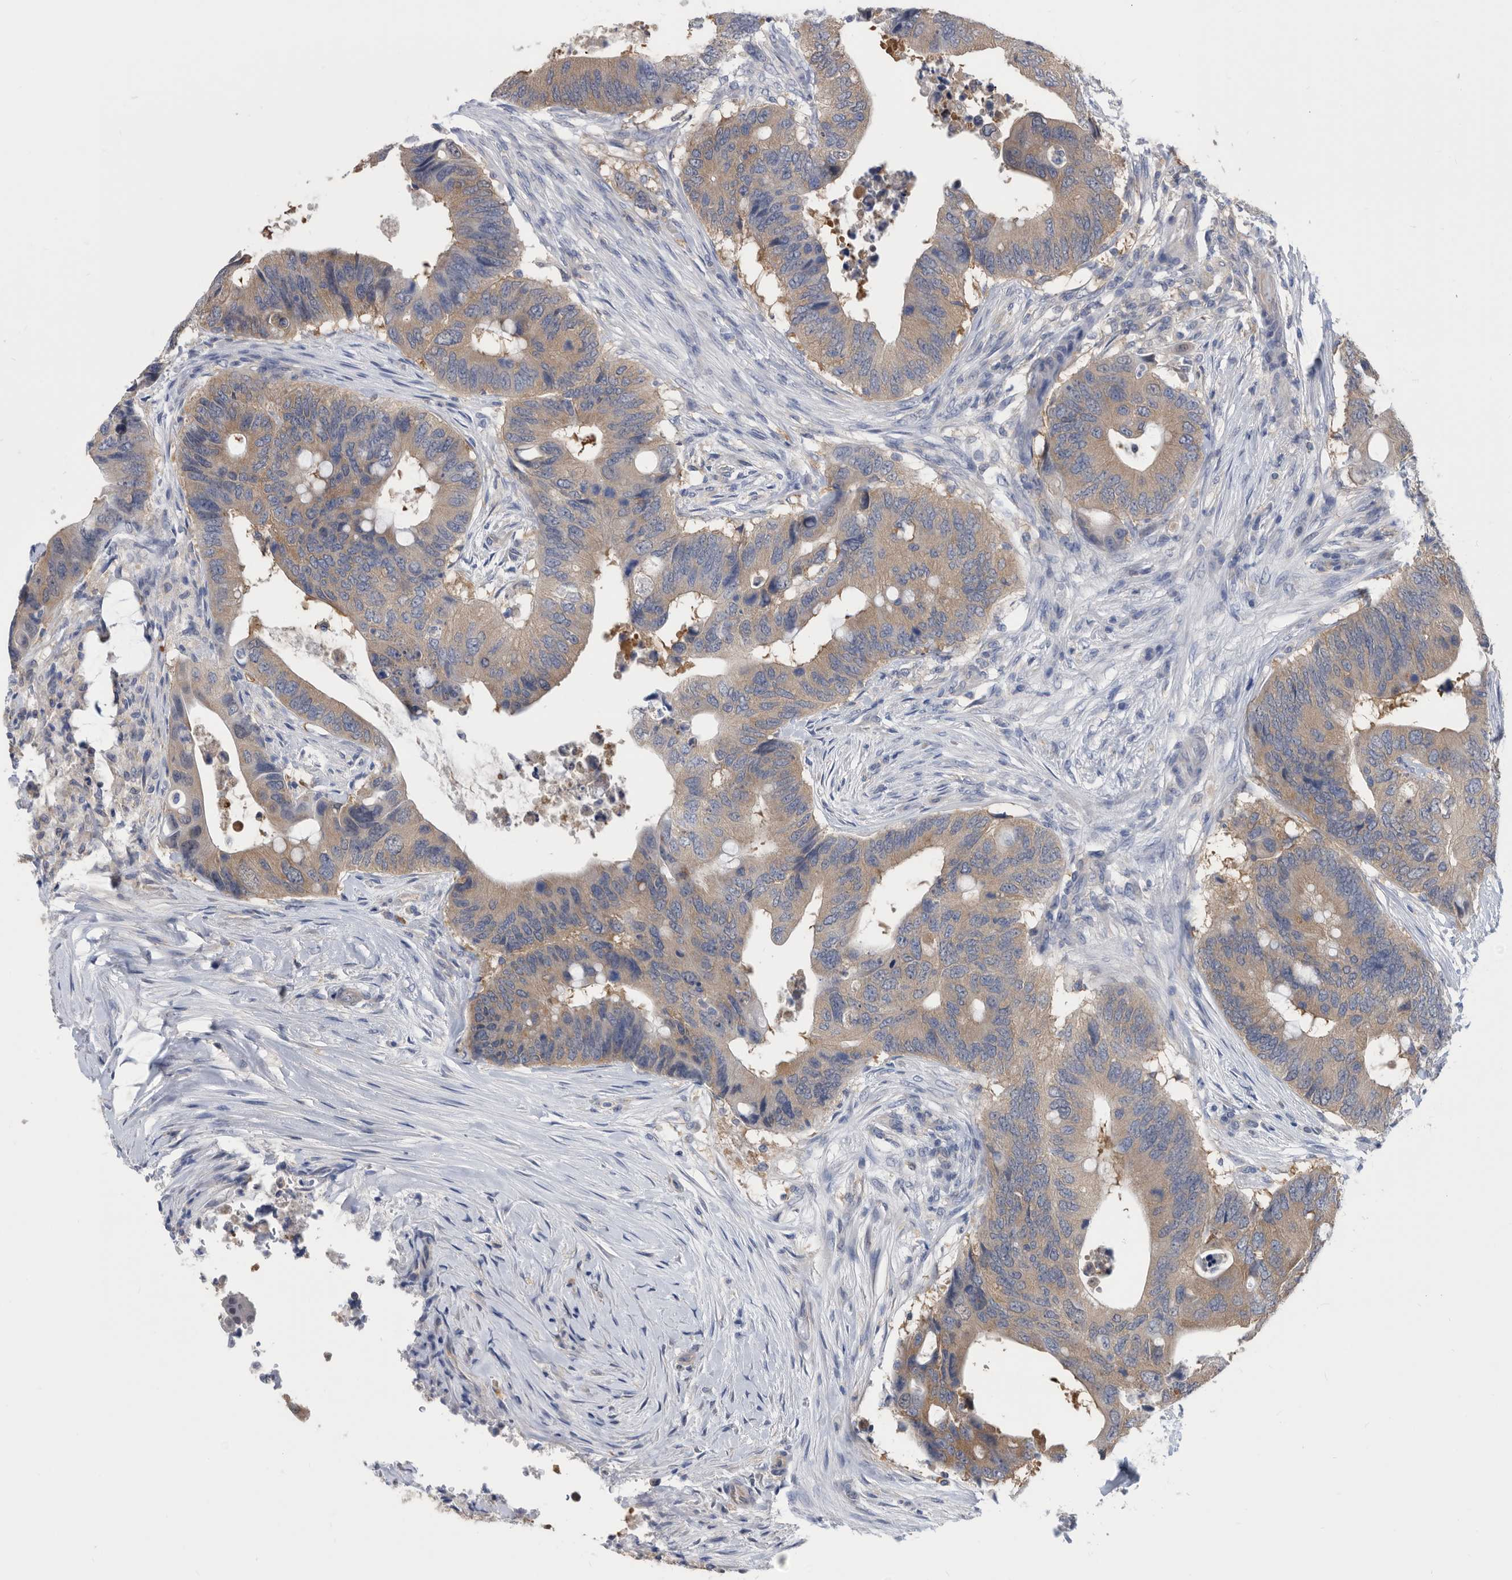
{"staining": {"intensity": "weak", "quantity": ">75%", "location": "cytoplasmic/membranous"}, "tissue": "colorectal cancer", "cell_type": "Tumor cells", "image_type": "cancer", "snomed": [{"axis": "morphology", "description": "Adenocarcinoma, NOS"}, {"axis": "topography", "description": "Colon"}], "caption": "A low amount of weak cytoplasmic/membranous positivity is appreciated in about >75% of tumor cells in adenocarcinoma (colorectal) tissue. (IHC, brightfield microscopy, high magnification).", "gene": "CCT4", "patient": {"sex": "male", "age": 71}}